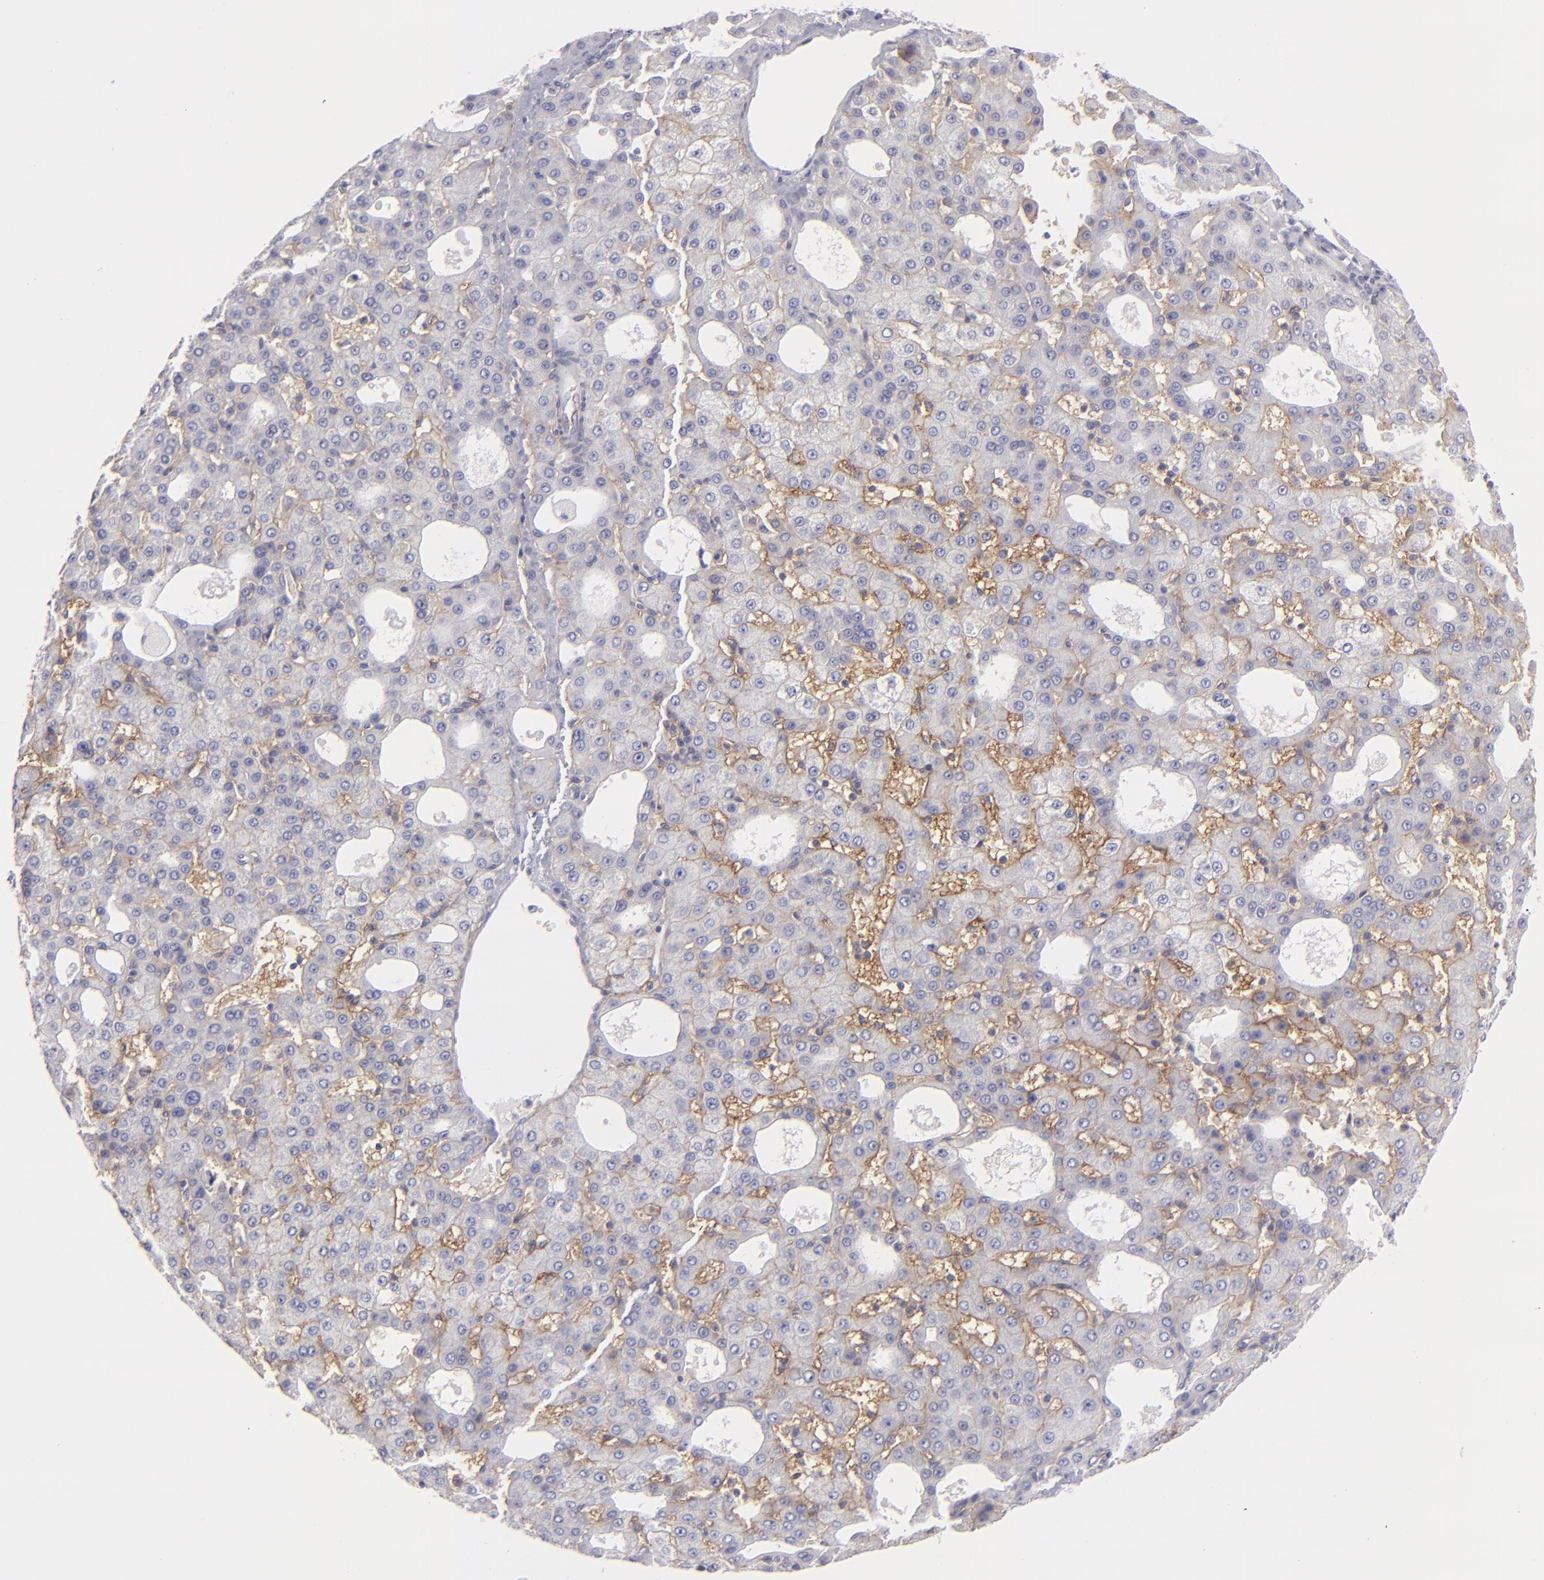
{"staining": {"intensity": "weak", "quantity": "<25%", "location": "cytoplasmic/membranous"}, "tissue": "liver cancer", "cell_type": "Tumor cells", "image_type": "cancer", "snomed": [{"axis": "morphology", "description": "Carcinoma, Hepatocellular, NOS"}, {"axis": "topography", "description": "Liver"}], "caption": "This is an IHC histopathology image of human liver hepatocellular carcinoma. There is no expression in tumor cells.", "gene": "BSG", "patient": {"sex": "male", "age": 47}}